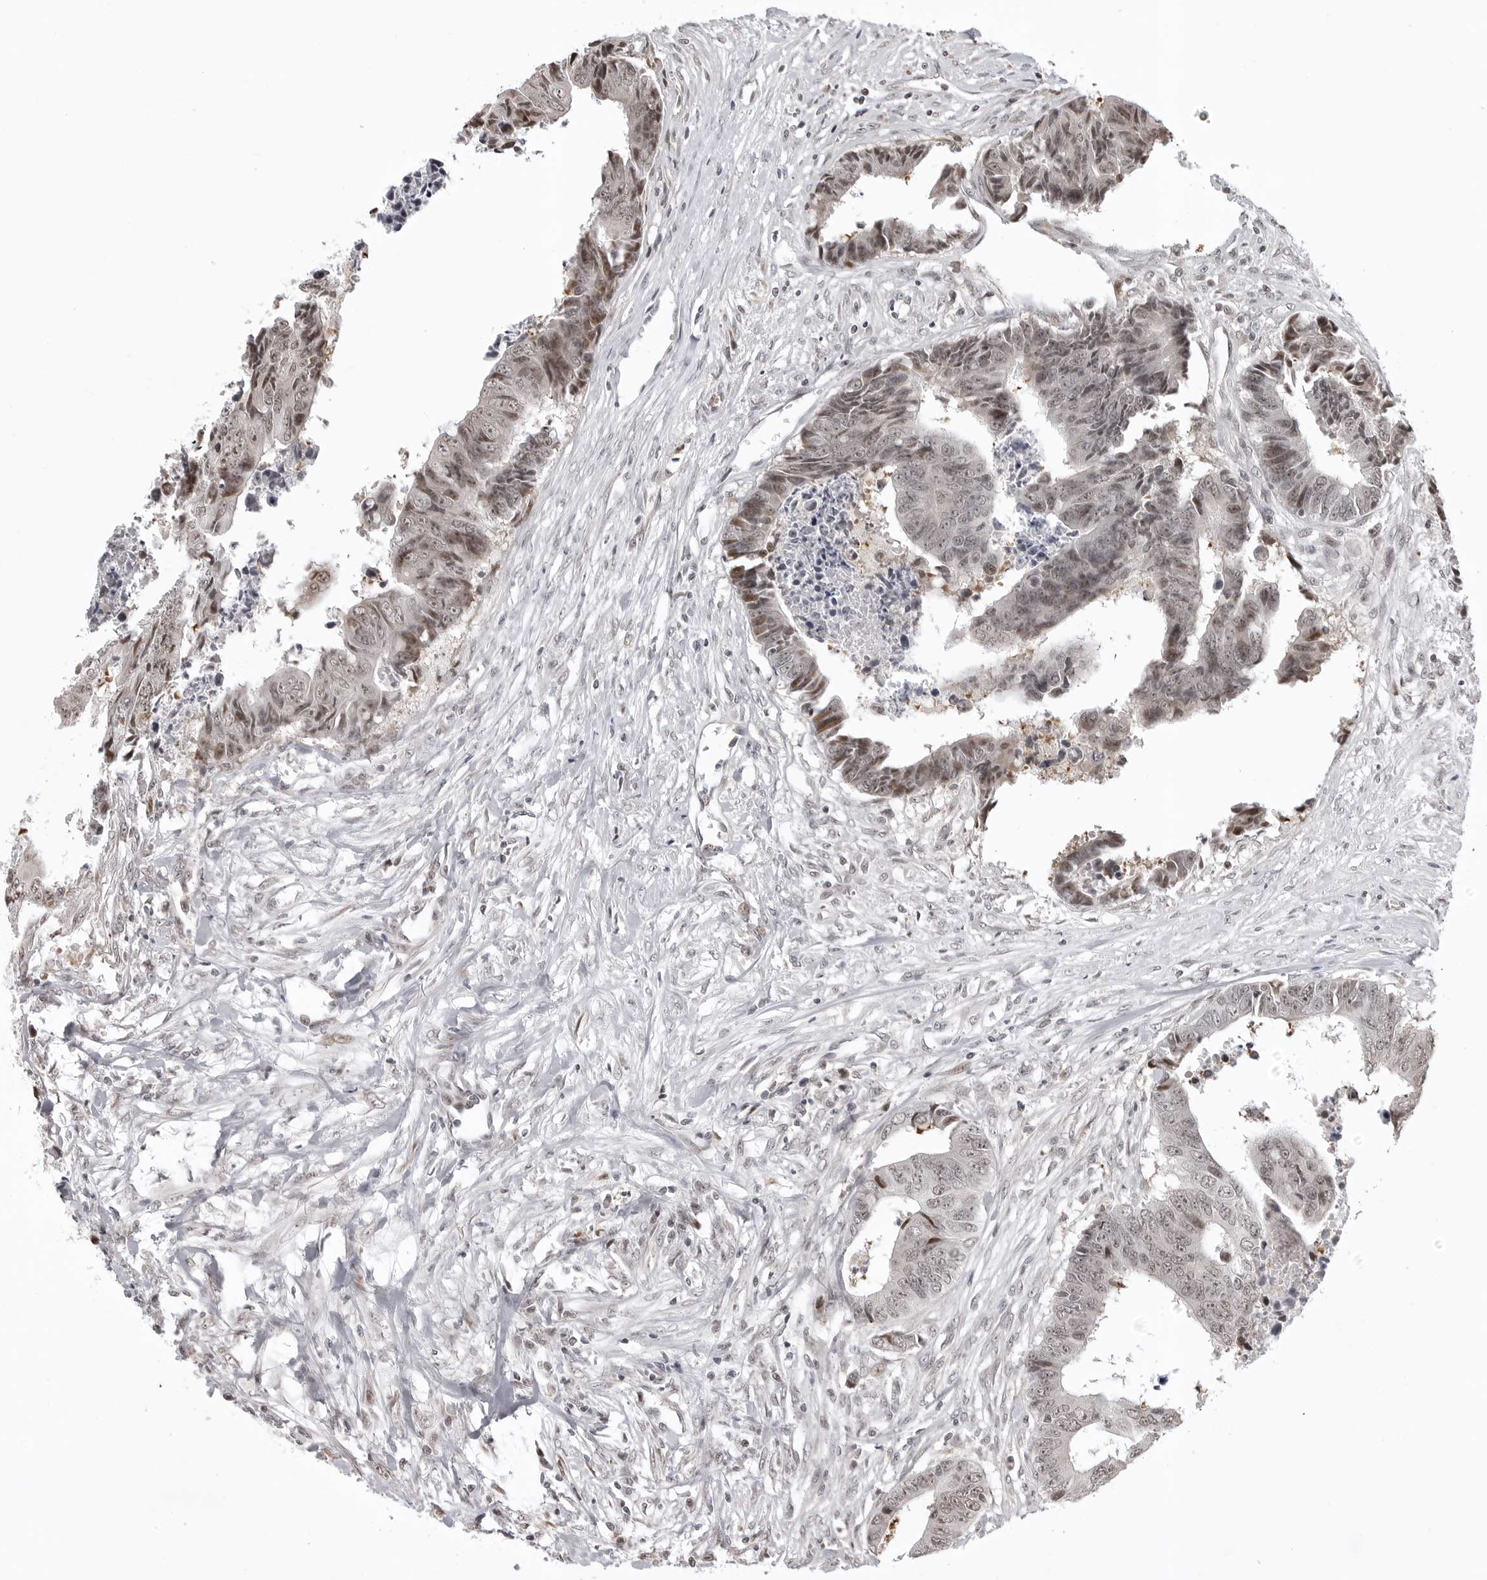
{"staining": {"intensity": "weak", "quantity": ">75%", "location": "nuclear"}, "tissue": "colorectal cancer", "cell_type": "Tumor cells", "image_type": "cancer", "snomed": [{"axis": "morphology", "description": "Adenocarcinoma, NOS"}, {"axis": "topography", "description": "Rectum"}], "caption": "Protein expression analysis of colorectal cancer (adenocarcinoma) shows weak nuclear staining in approximately >75% of tumor cells.", "gene": "PHF3", "patient": {"sex": "male", "age": 84}}